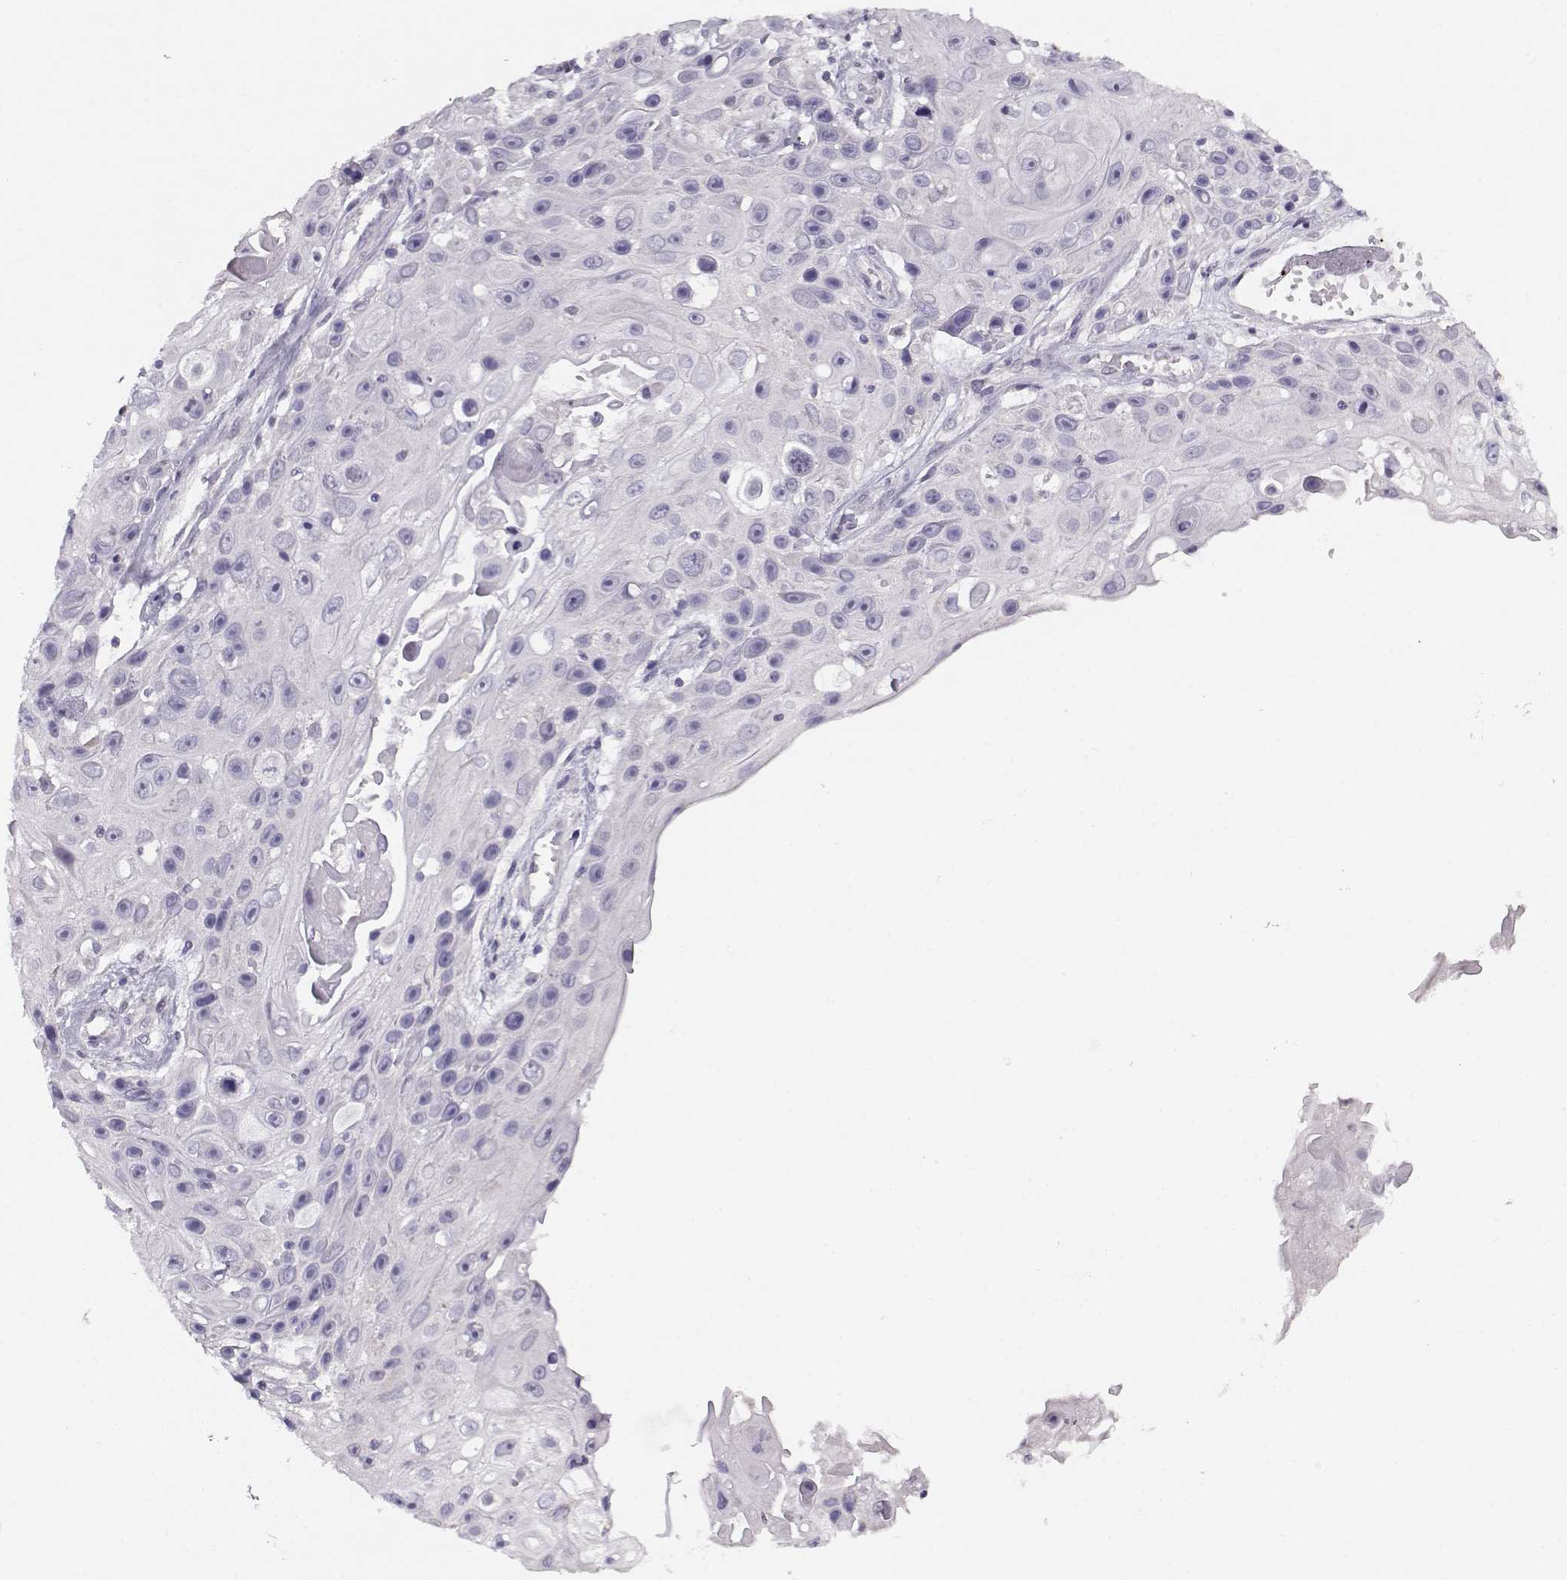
{"staining": {"intensity": "negative", "quantity": "none", "location": "none"}, "tissue": "skin cancer", "cell_type": "Tumor cells", "image_type": "cancer", "snomed": [{"axis": "morphology", "description": "Squamous cell carcinoma, NOS"}, {"axis": "topography", "description": "Skin"}], "caption": "Photomicrograph shows no protein staining in tumor cells of skin cancer (squamous cell carcinoma) tissue. (DAB (3,3'-diaminobenzidine) immunohistochemistry, high magnification).", "gene": "KLF17", "patient": {"sex": "male", "age": 82}}